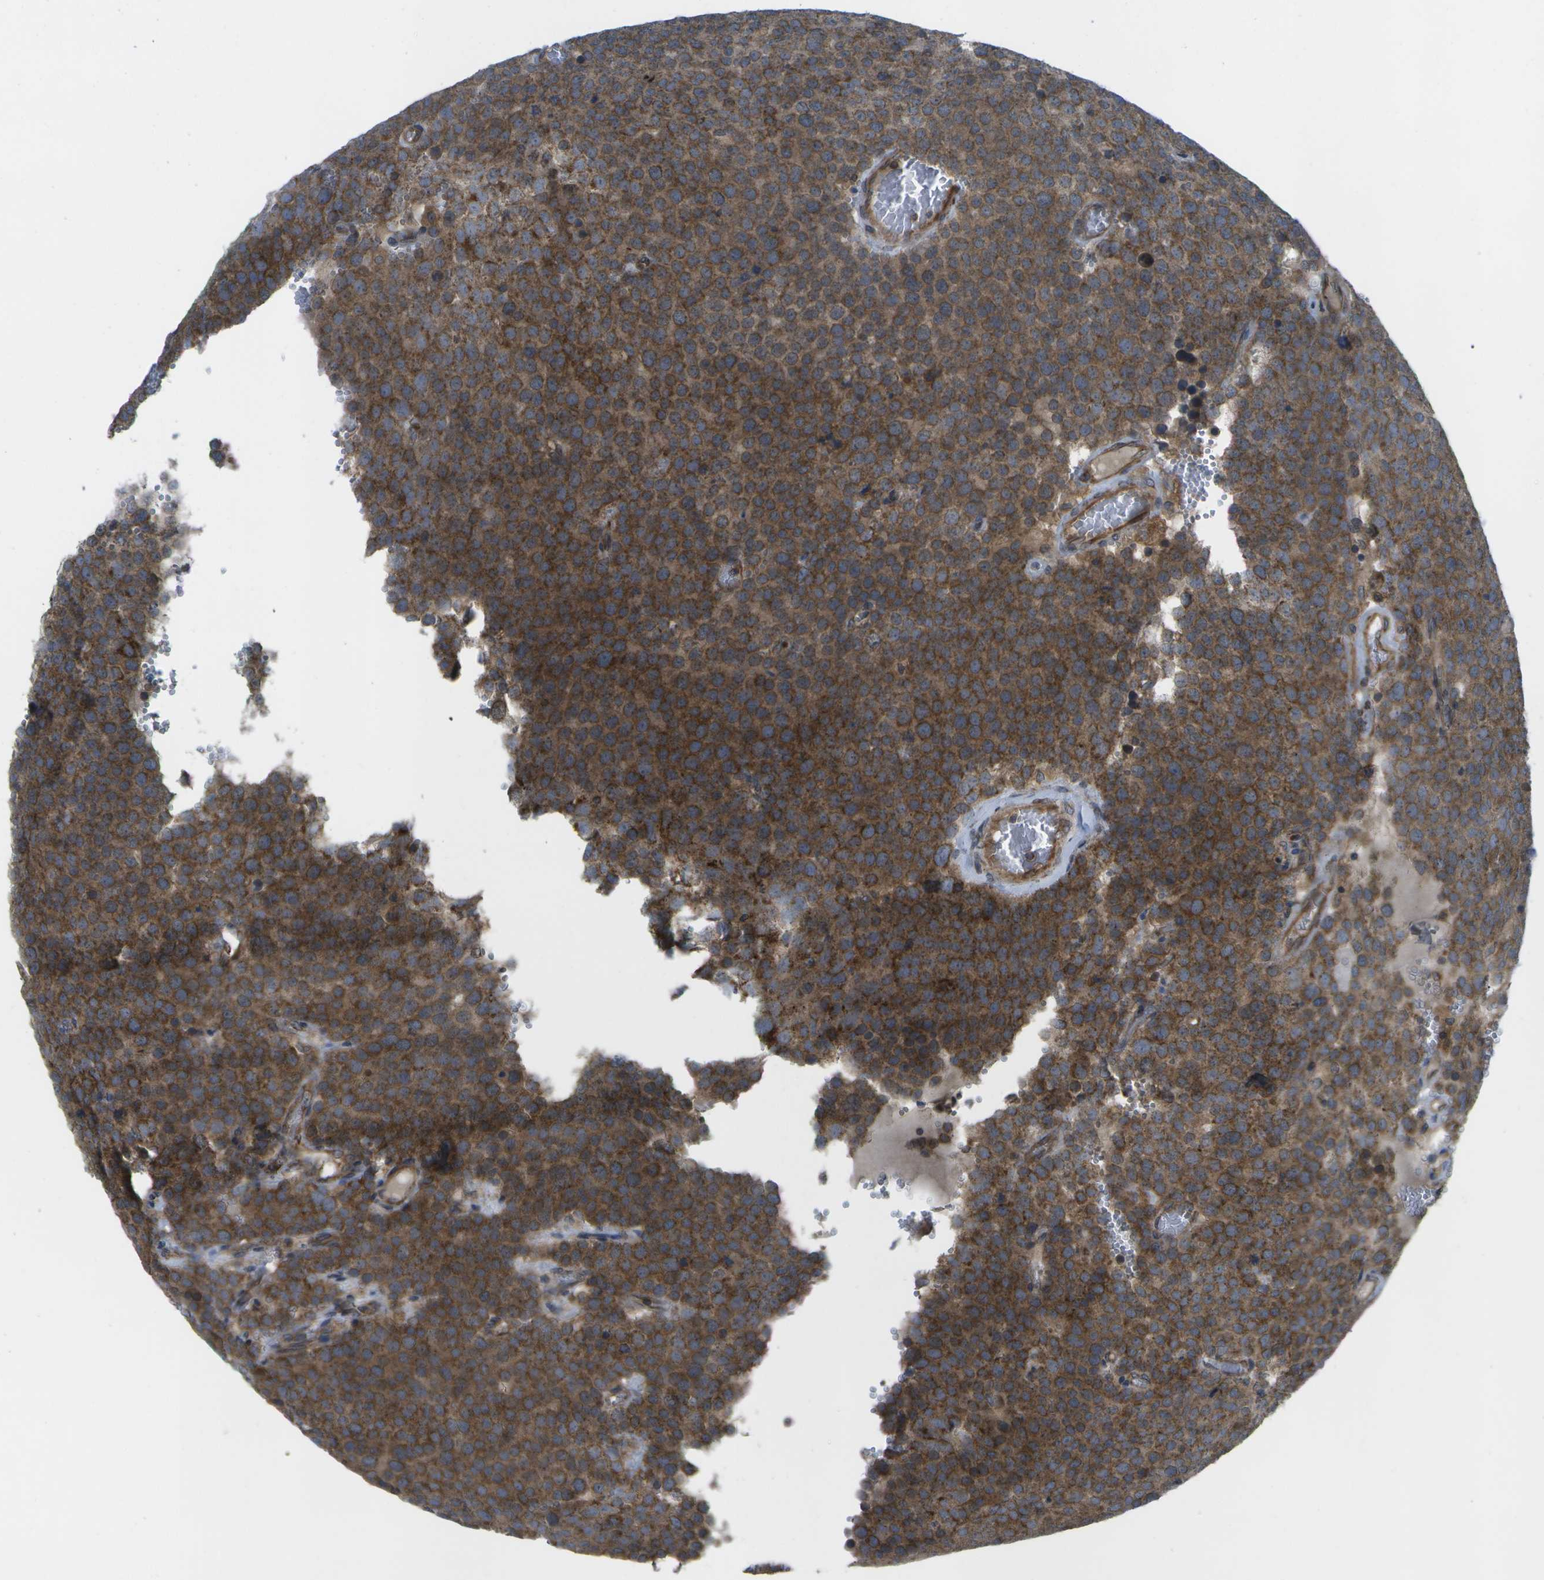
{"staining": {"intensity": "strong", "quantity": ">75%", "location": "cytoplasmic/membranous"}, "tissue": "testis cancer", "cell_type": "Tumor cells", "image_type": "cancer", "snomed": [{"axis": "morphology", "description": "Normal tissue, NOS"}, {"axis": "morphology", "description": "Seminoma, NOS"}, {"axis": "topography", "description": "Testis"}], "caption": "Testis cancer (seminoma) was stained to show a protein in brown. There is high levels of strong cytoplasmic/membranous positivity in approximately >75% of tumor cells.", "gene": "DPM3", "patient": {"sex": "male", "age": 71}}